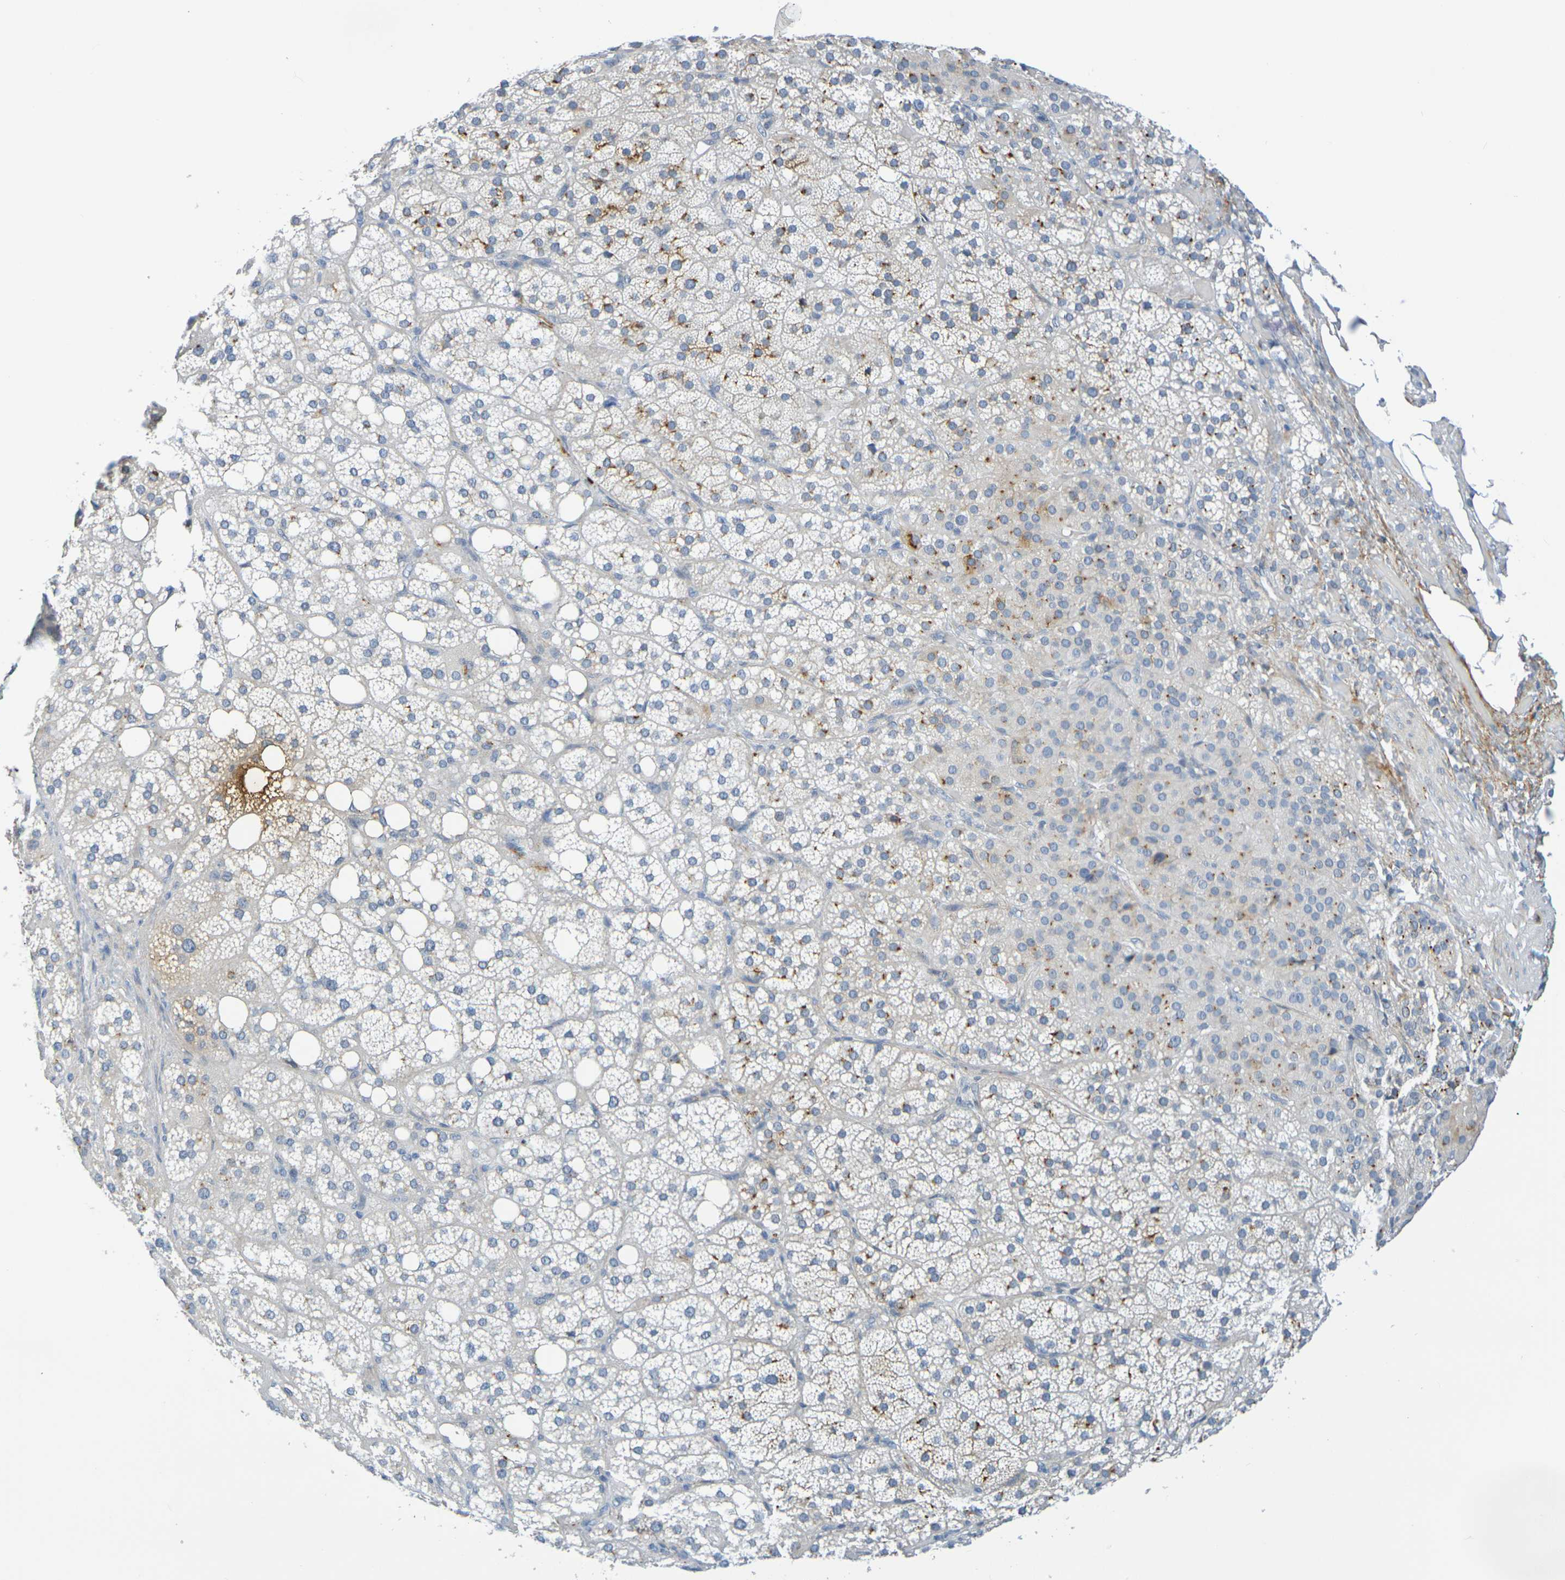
{"staining": {"intensity": "moderate", "quantity": "25%-75%", "location": "cytoplasmic/membranous"}, "tissue": "adrenal gland", "cell_type": "Glandular cells", "image_type": "normal", "snomed": [{"axis": "morphology", "description": "Normal tissue, NOS"}, {"axis": "topography", "description": "Adrenal gland"}], "caption": "Glandular cells show moderate cytoplasmic/membranous expression in about 25%-75% of cells in normal adrenal gland.", "gene": "IL10", "patient": {"sex": "female", "age": 59}}